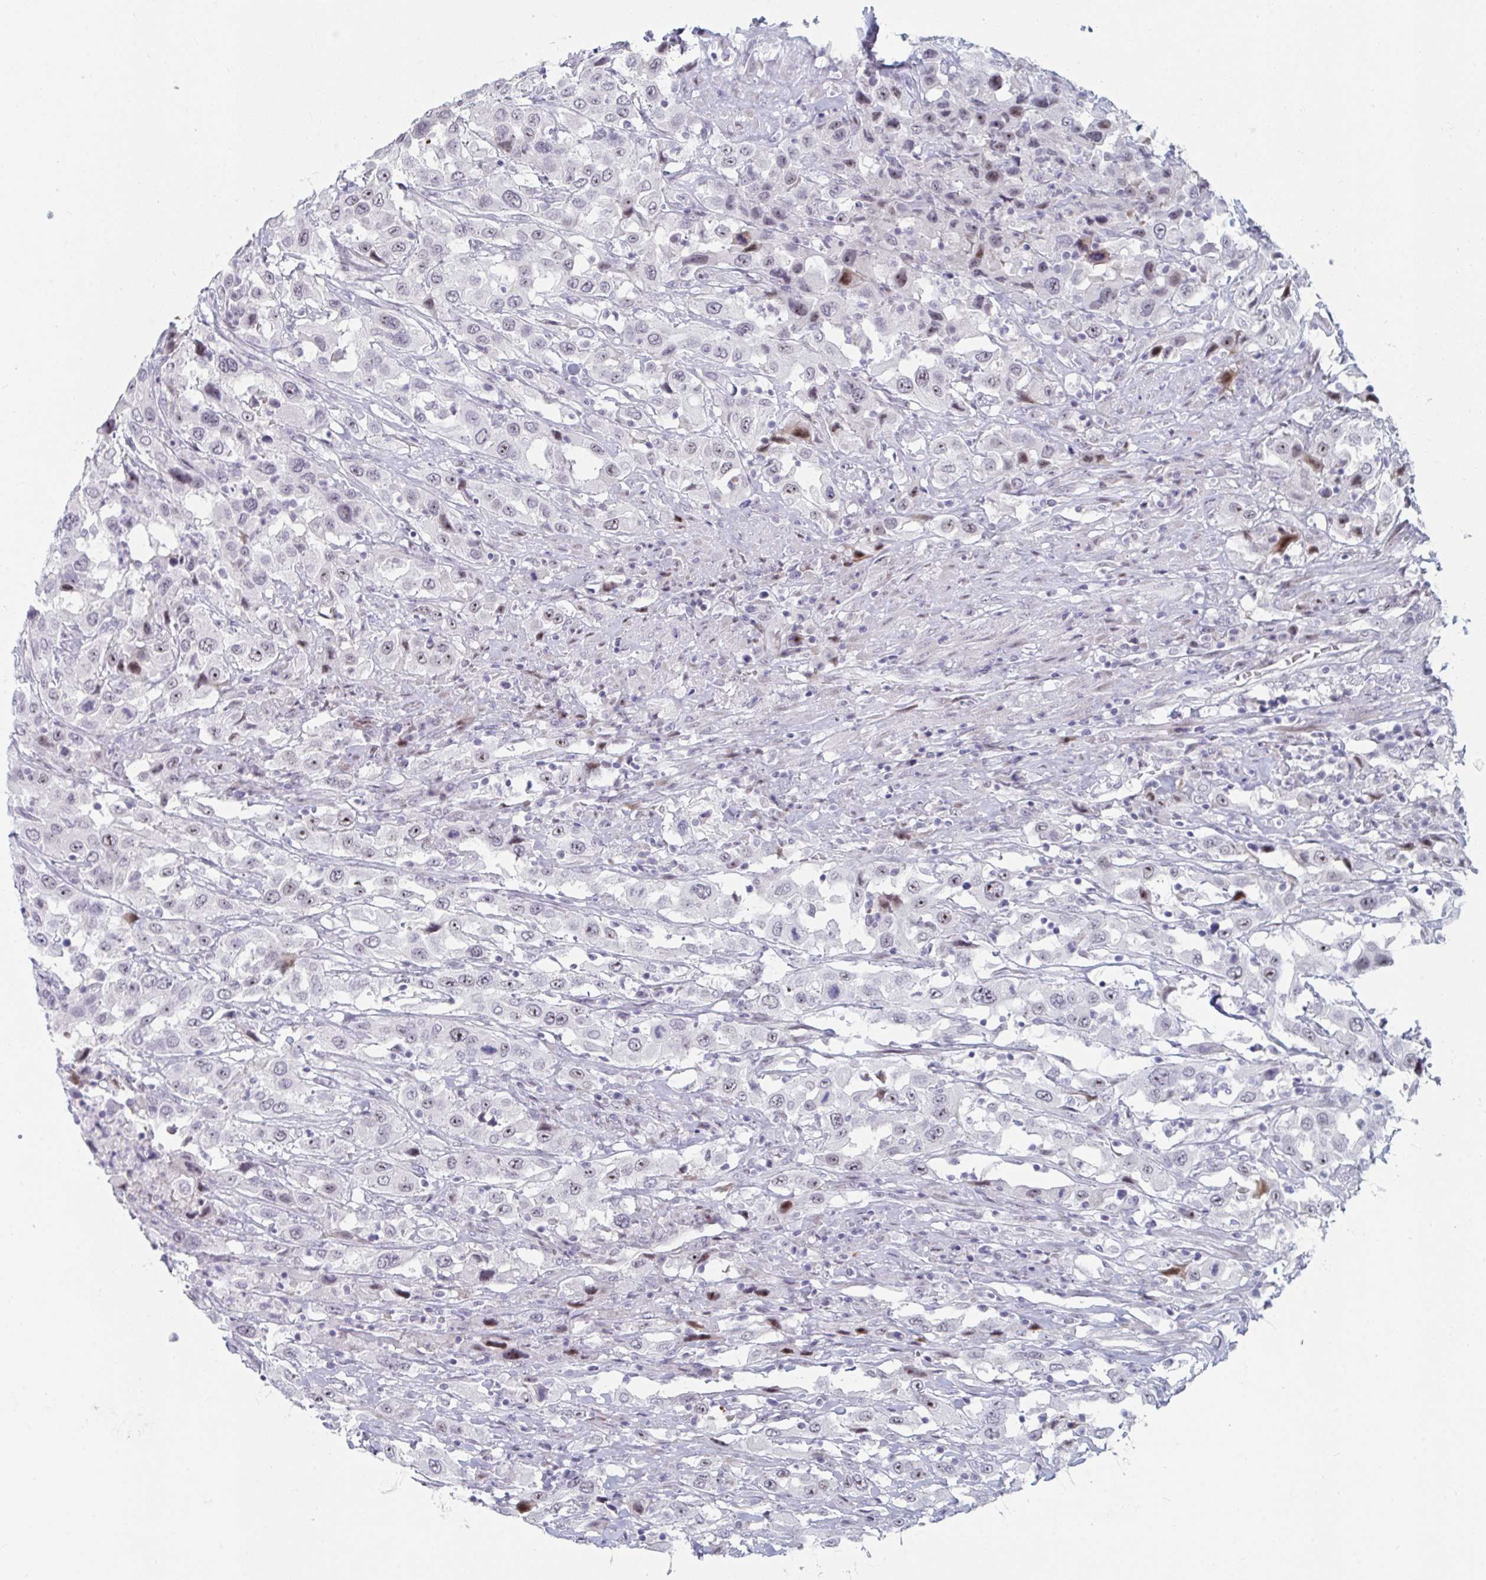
{"staining": {"intensity": "weak", "quantity": "25%-75%", "location": "nuclear"}, "tissue": "urothelial cancer", "cell_type": "Tumor cells", "image_type": "cancer", "snomed": [{"axis": "morphology", "description": "Urothelial carcinoma, High grade"}, {"axis": "topography", "description": "Urinary bladder"}], "caption": "Immunohistochemical staining of human urothelial carcinoma (high-grade) exhibits low levels of weak nuclear protein staining in approximately 25%-75% of tumor cells.", "gene": "NR1H2", "patient": {"sex": "male", "age": 61}}